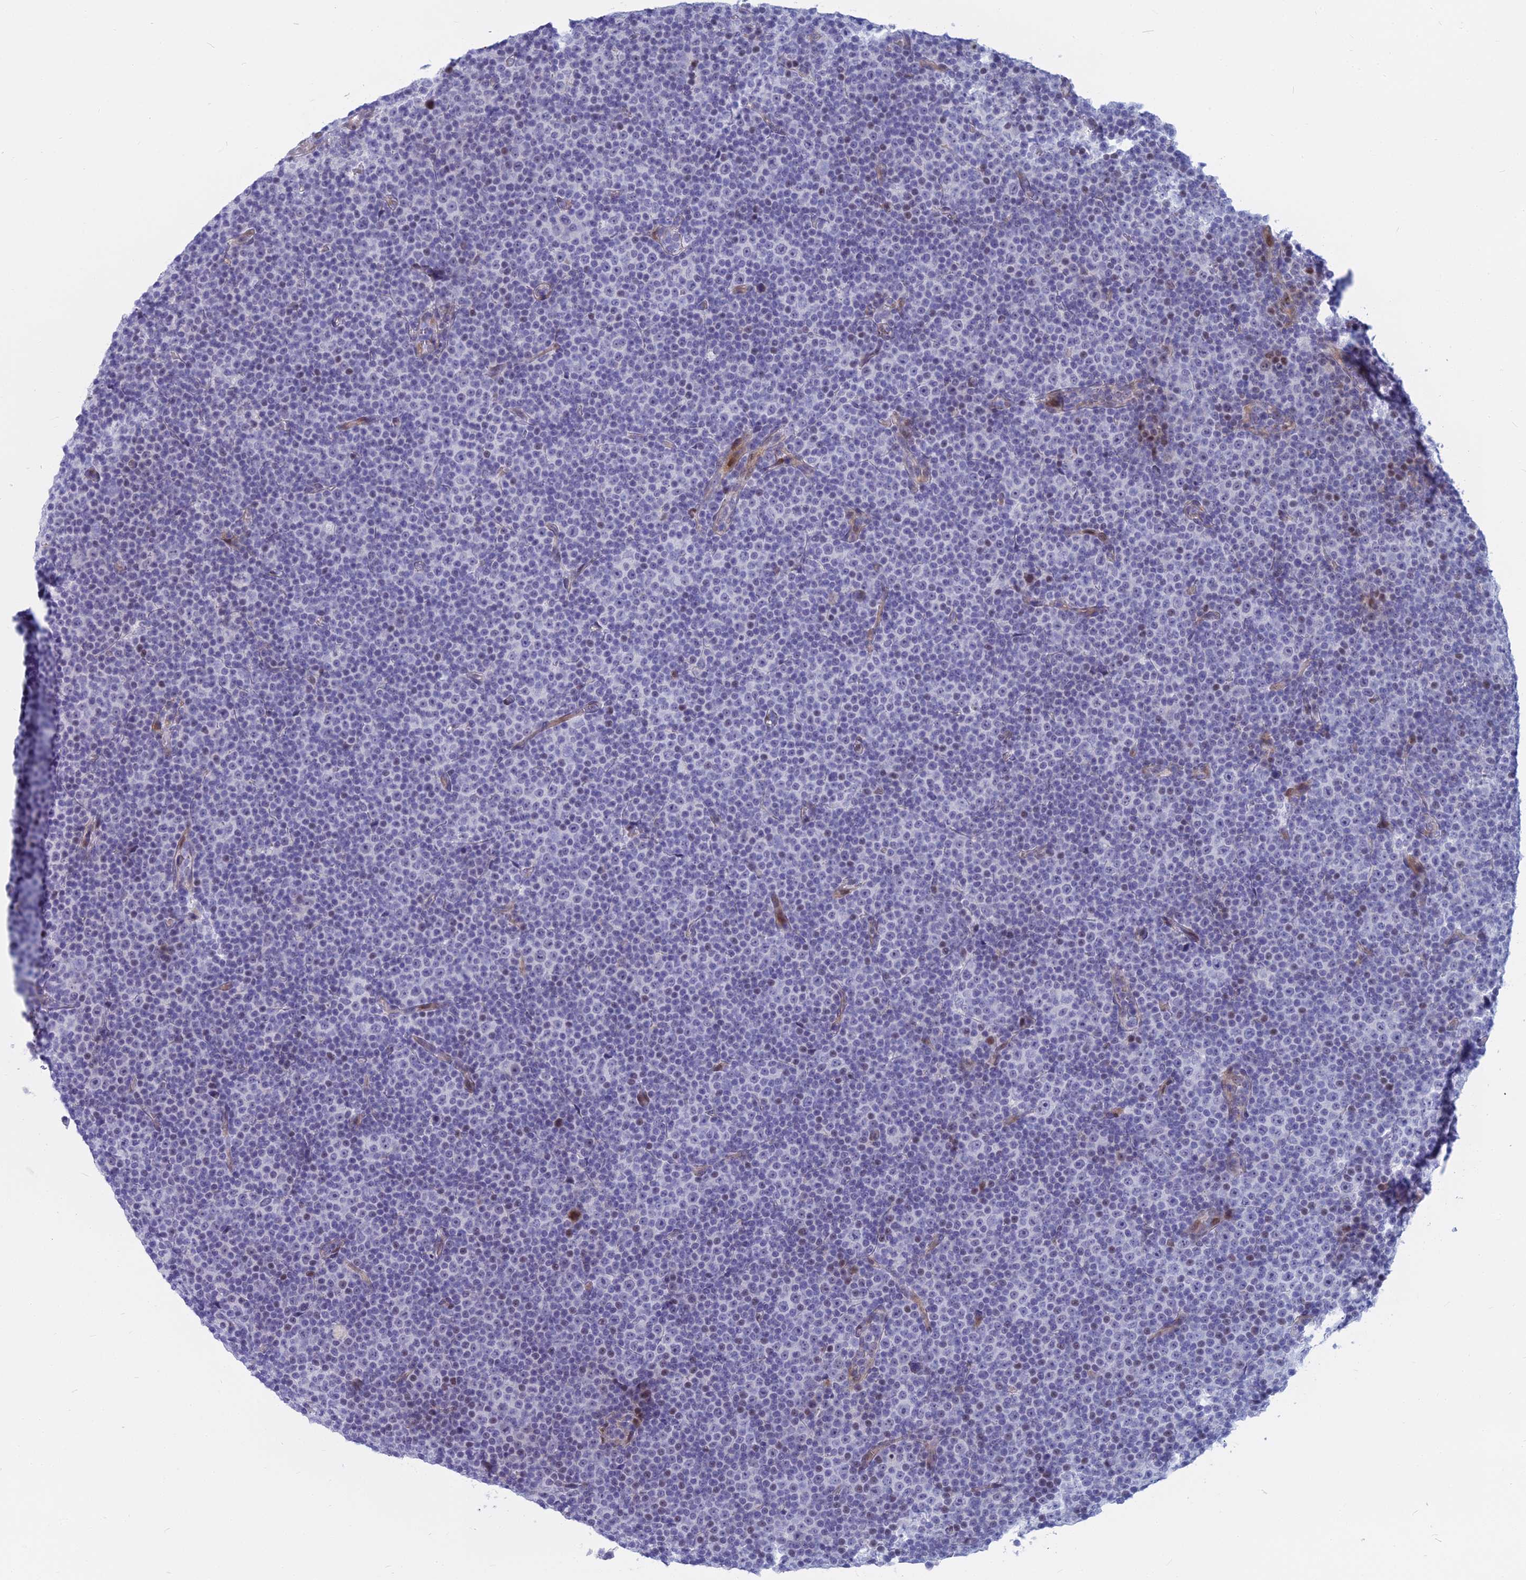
{"staining": {"intensity": "weak", "quantity": "<25%", "location": "nuclear"}, "tissue": "lymphoma", "cell_type": "Tumor cells", "image_type": "cancer", "snomed": [{"axis": "morphology", "description": "Malignant lymphoma, non-Hodgkin's type, Low grade"}, {"axis": "topography", "description": "Lymph node"}], "caption": "Human lymphoma stained for a protein using immunohistochemistry (IHC) reveals no expression in tumor cells.", "gene": "MYBPC2", "patient": {"sex": "female", "age": 67}}